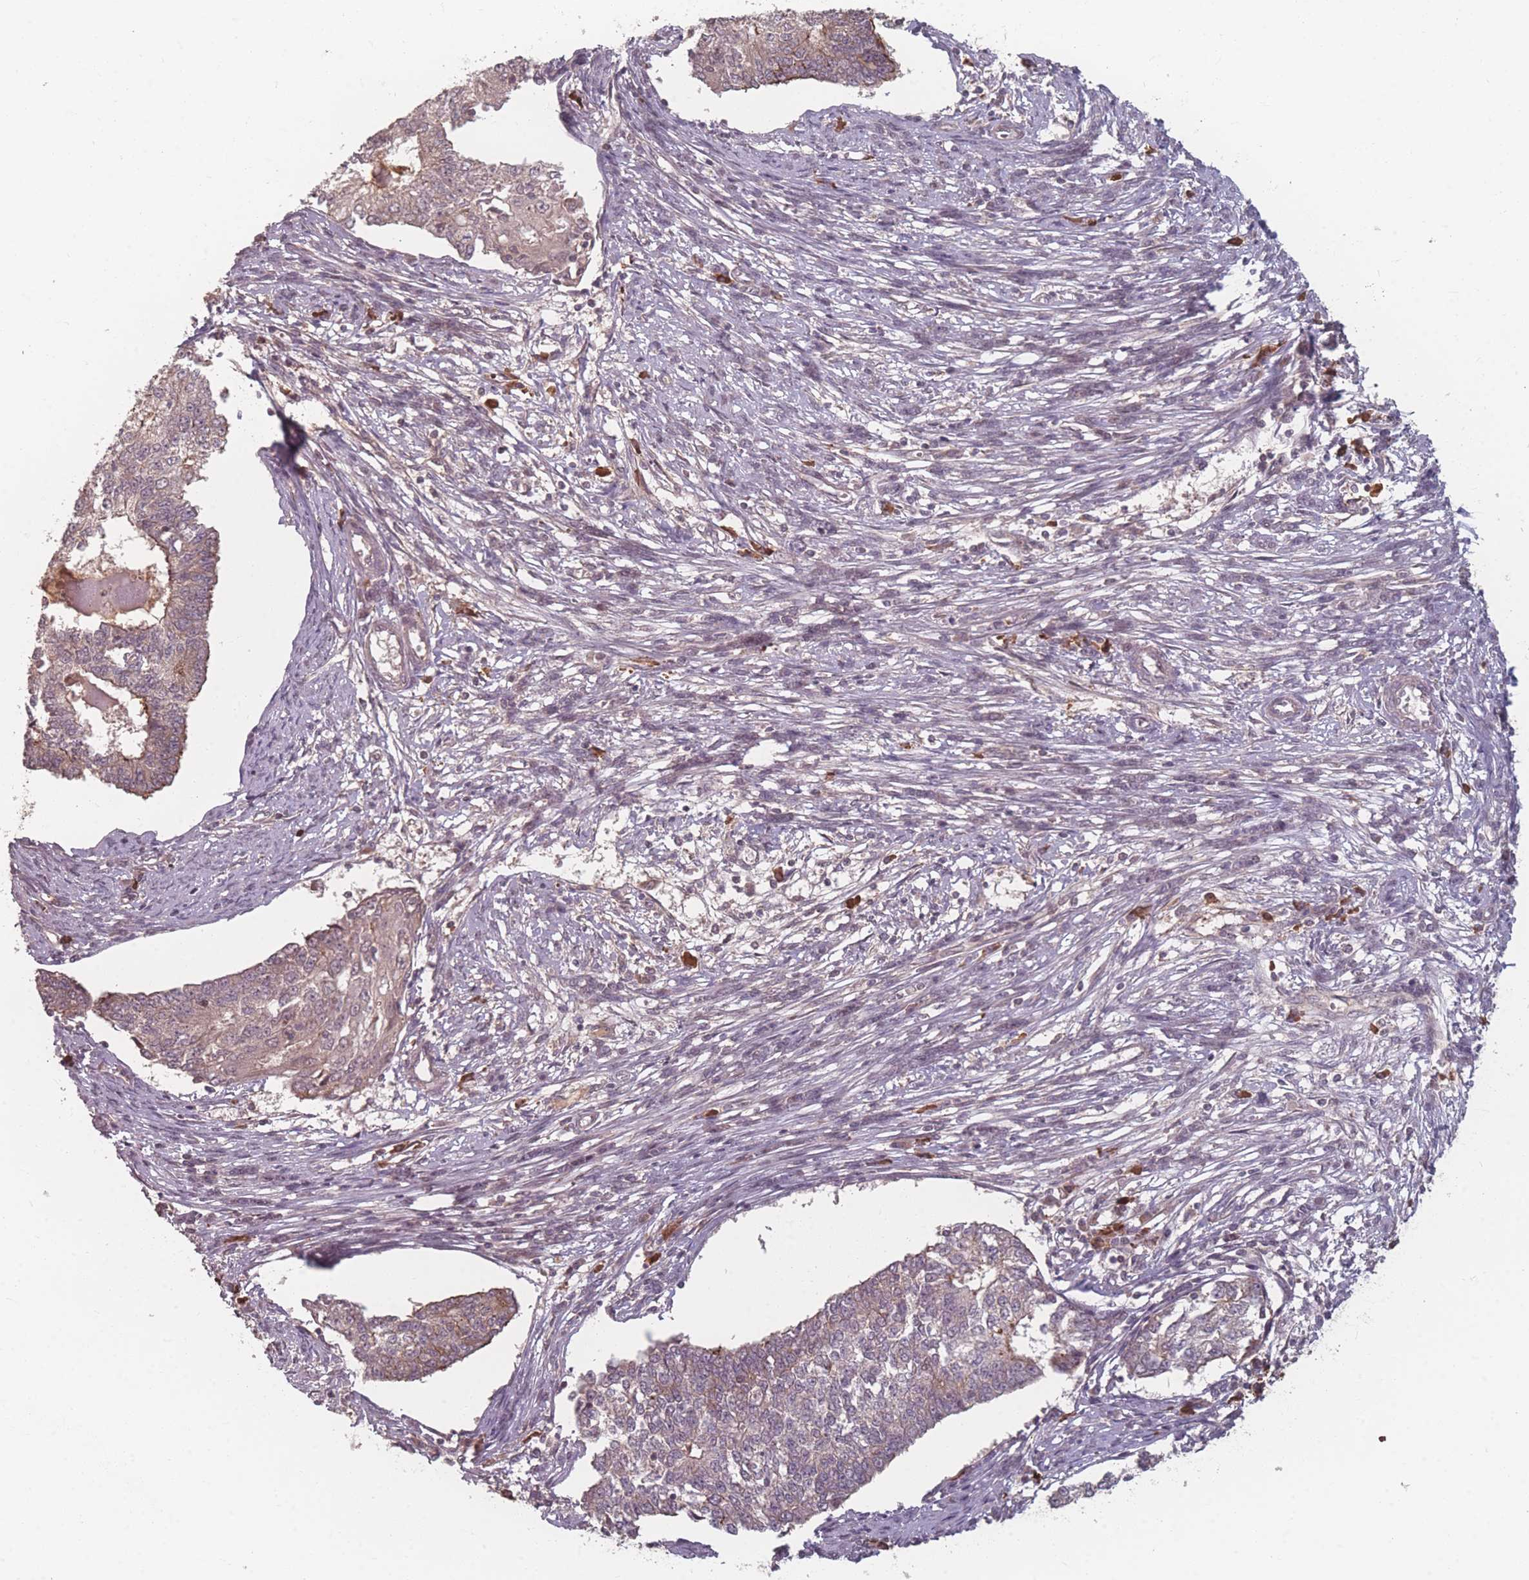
{"staining": {"intensity": "weak", "quantity": "25%-75%", "location": "cytoplasmic/membranous"}, "tissue": "endometrial cancer", "cell_type": "Tumor cells", "image_type": "cancer", "snomed": [{"axis": "morphology", "description": "Adenocarcinoma, NOS"}, {"axis": "topography", "description": "Endometrium"}], "caption": "This is a micrograph of immunohistochemistry (IHC) staining of adenocarcinoma (endometrial), which shows weak positivity in the cytoplasmic/membranous of tumor cells.", "gene": "HAGH", "patient": {"sex": "female", "age": 56}}